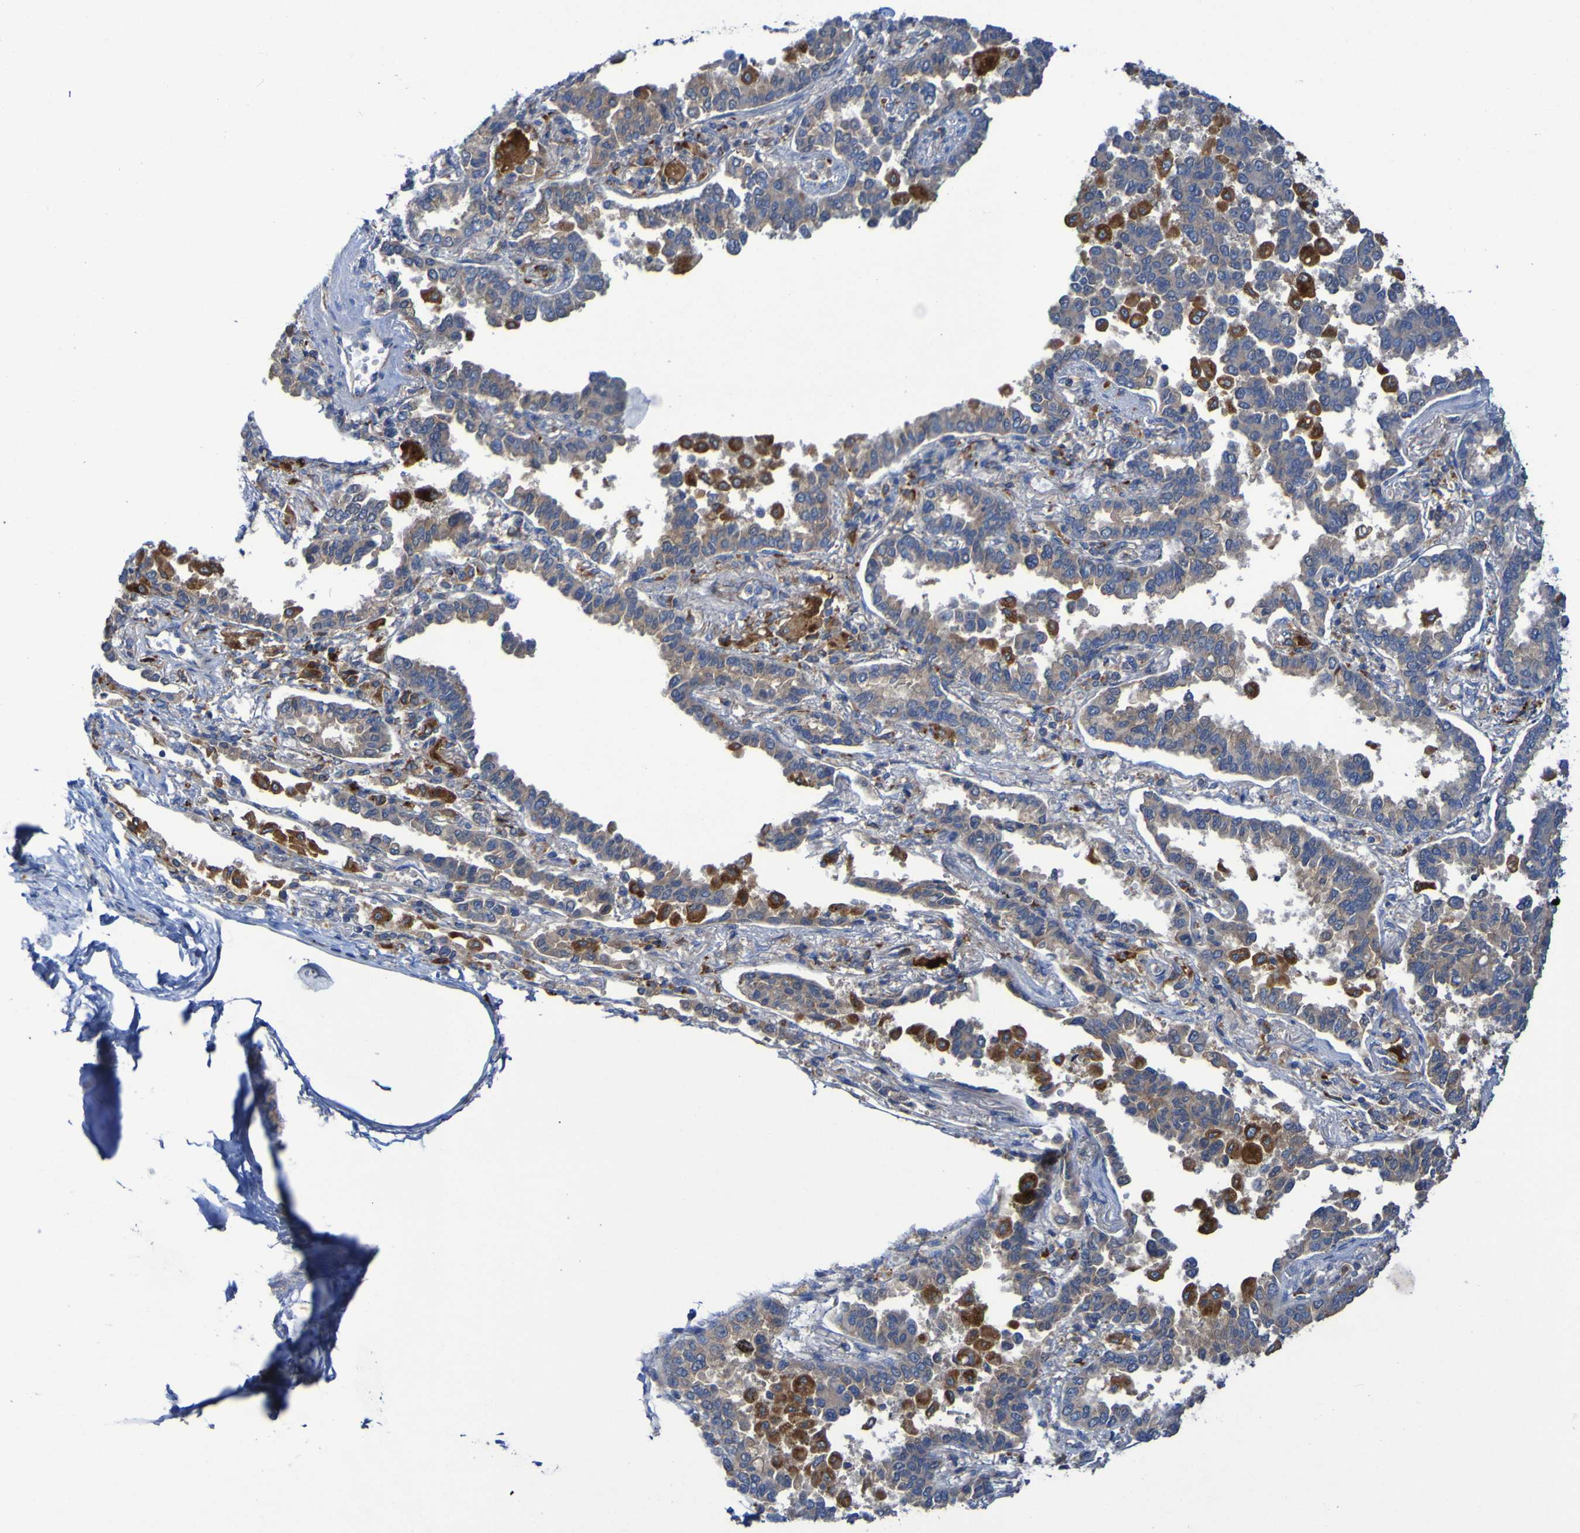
{"staining": {"intensity": "weak", "quantity": ">75%", "location": "cytoplasmic/membranous"}, "tissue": "lung cancer", "cell_type": "Tumor cells", "image_type": "cancer", "snomed": [{"axis": "morphology", "description": "Normal tissue, NOS"}, {"axis": "morphology", "description": "Adenocarcinoma, NOS"}, {"axis": "topography", "description": "Lung"}], "caption": "This micrograph demonstrates immunohistochemistry staining of lung adenocarcinoma, with low weak cytoplasmic/membranous positivity in approximately >75% of tumor cells.", "gene": "ARHGEF16", "patient": {"sex": "male", "age": 59}}